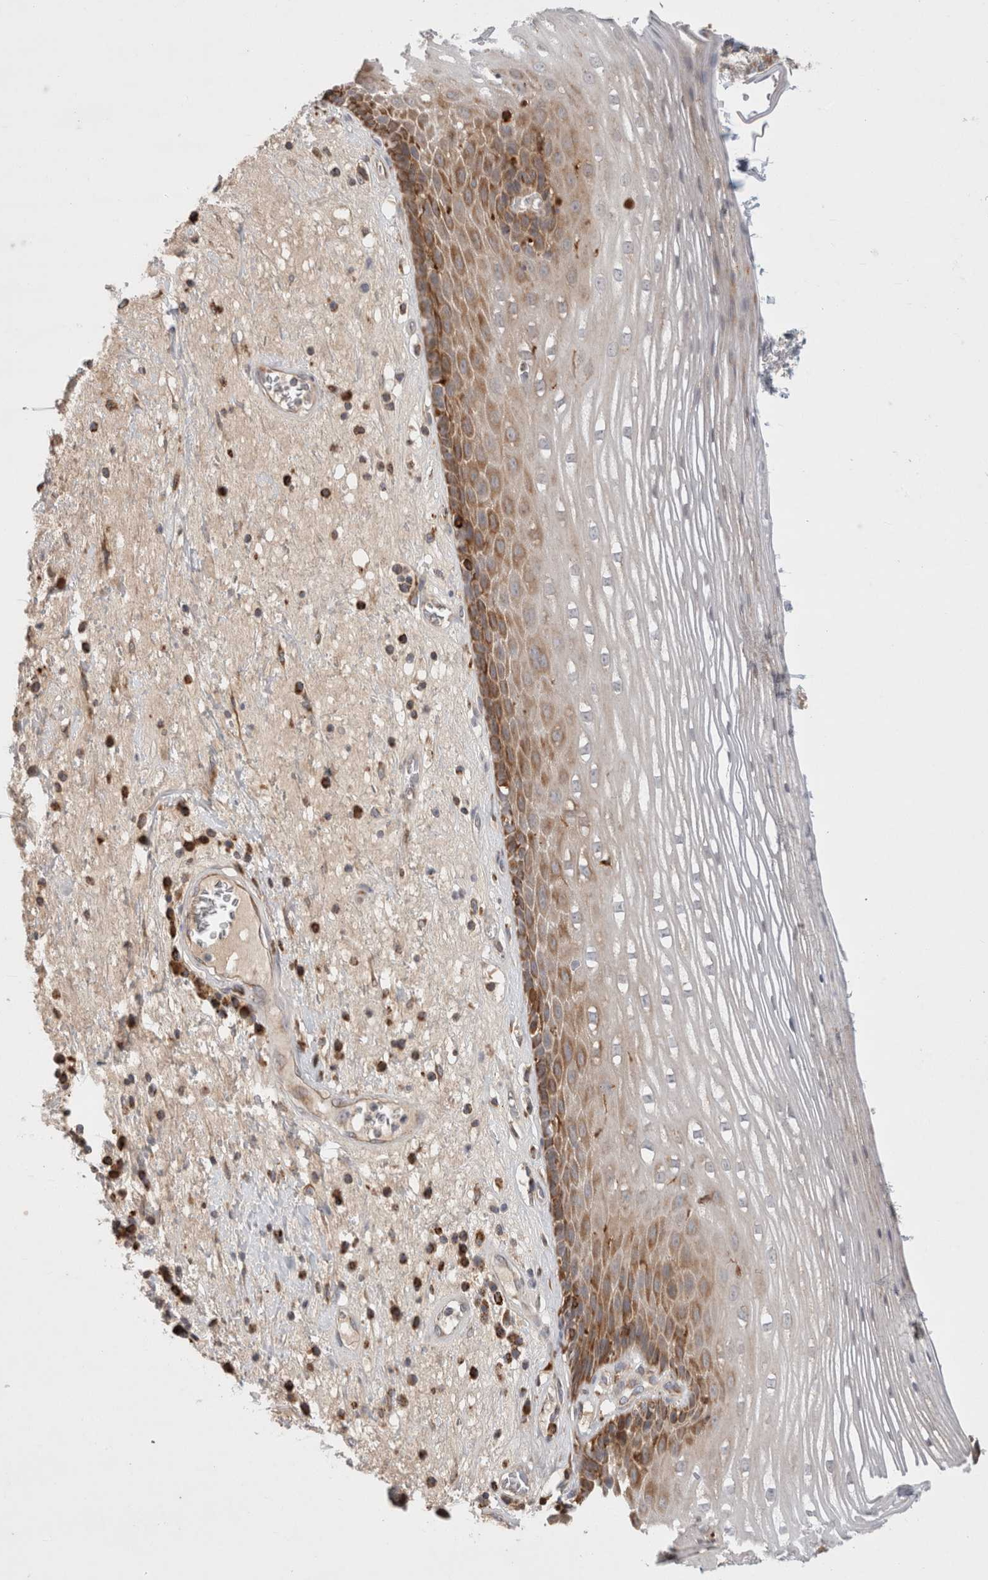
{"staining": {"intensity": "moderate", "quantity": "25%-75%", "location": "cytoplasmic/membranous"}, "tissue": "esophagus", "cell_type": "Squamous epithelial cells", "image_type": "normal", "snomed": [{"axis": "morphology", "description": "Normal tissue, NOS"}, {"axis": "morphology", "description": "Adenocarcinoma, NOS"}, {"axis": "topography", "description": "Esophagus"}], "caption": "Immunohistochemistry (IHC) (DAB) staining of normal human esophagus shows moderate cytoplasmic/membranous protein expression in about 25%-75% of squamous epithelial cells. Immunohistochemistry (IHC) stains the protein in brown and the nuclei are stained blue.", "gene": "HROB", "patient": {"sex": "male", "age": 62}}